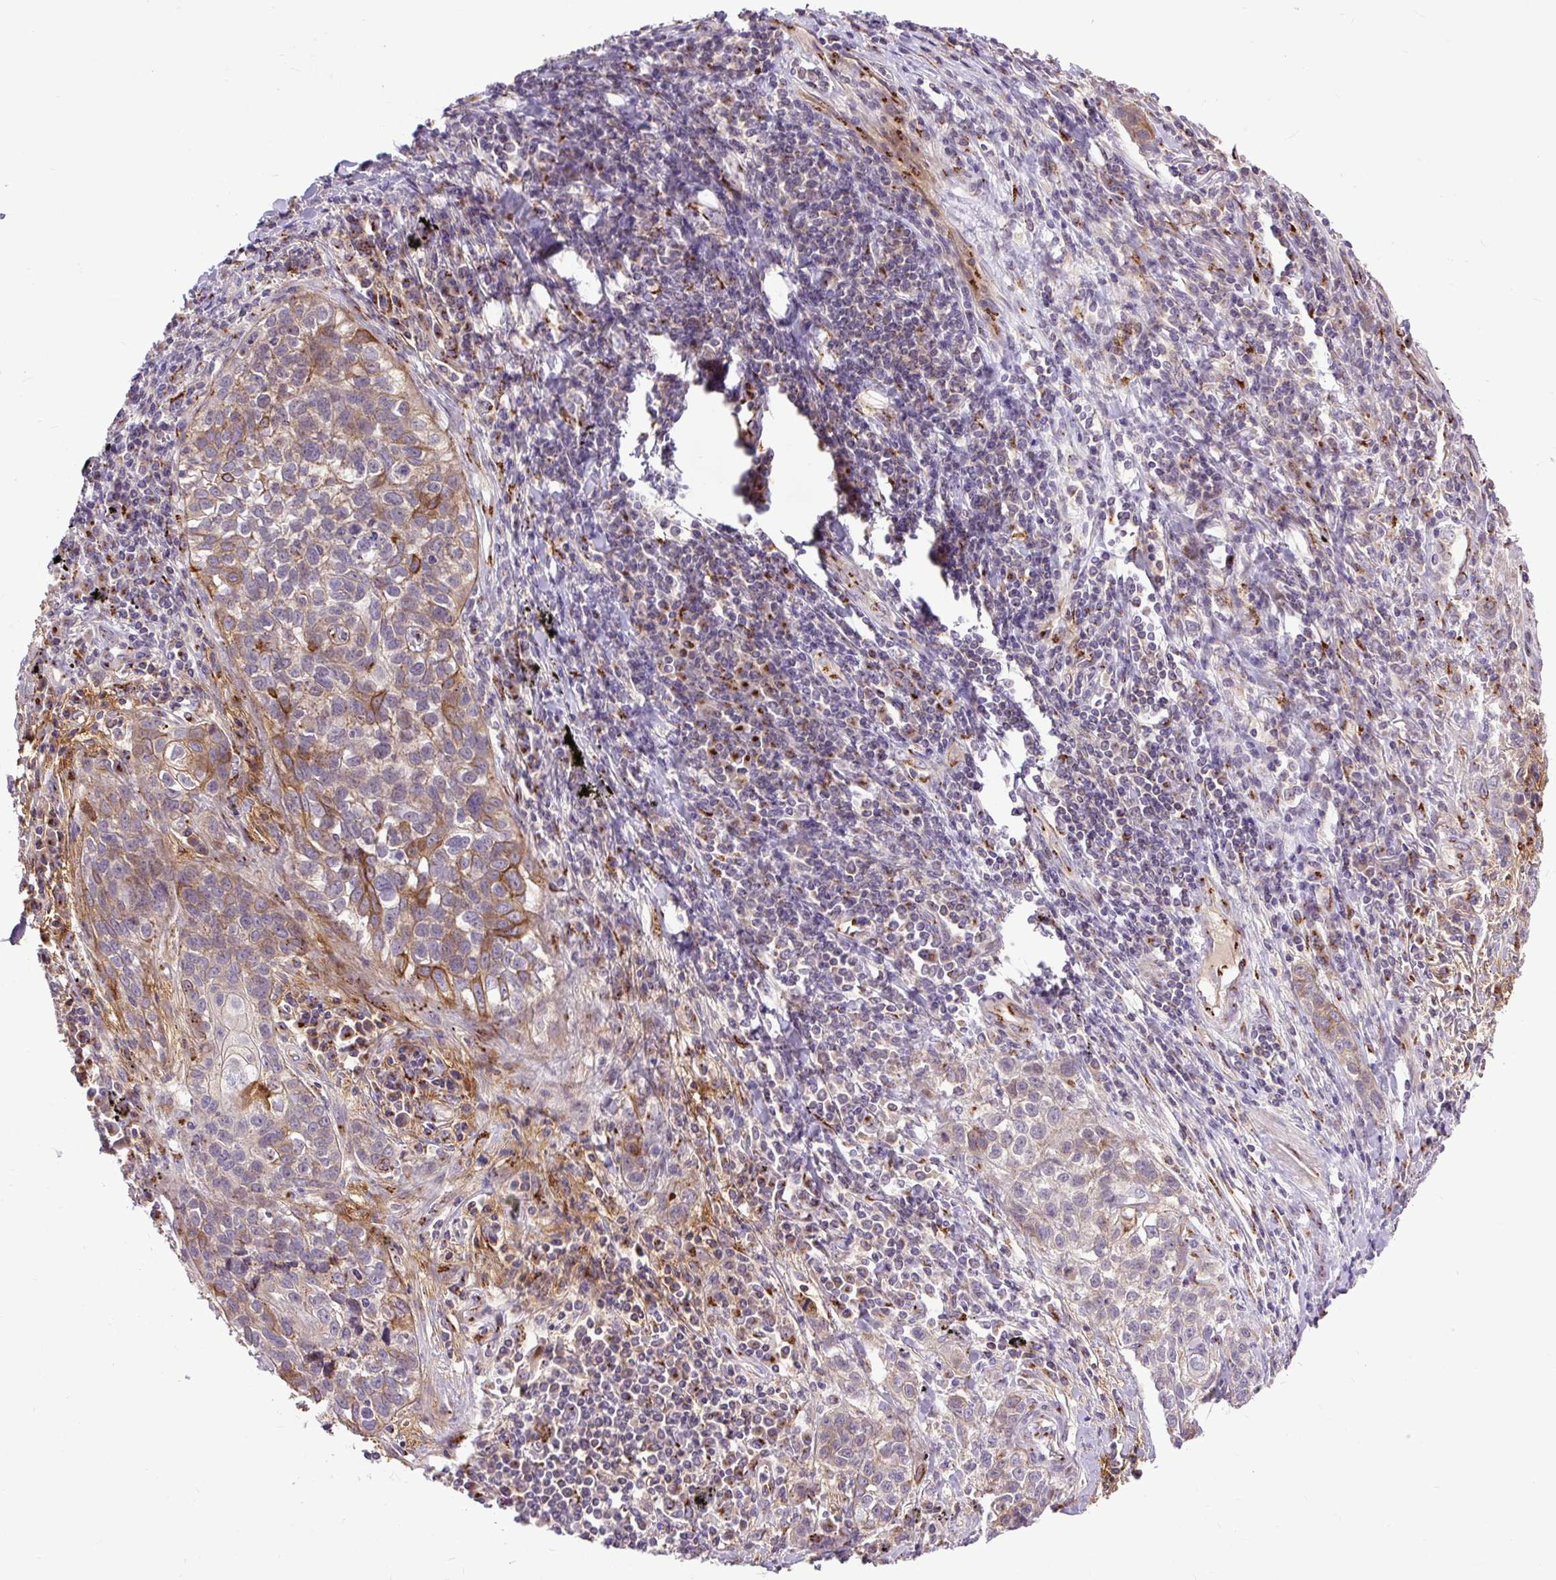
{"staining": {"intensity": "moderate", "quantity": "25%-75%", "location": "cytoplasmic/membranous"}, "tissue": "lung cancer", "cell_type": "Tumor cells", "image_type": "cancer", "snomed": [{"axis": "morphology", "description": "Squamous cell carcinoma, NOS"}, {"axis": "topography", "description": "Lung"}], "caption": "Immunohistochemical staining of human lung cancer displays medium levels of moderate cytoplasmic/membranous positivity in about 25%-75% of tumor cells.", "gene": "MSMP", "patient": {"sex": "male", "age": 74}}